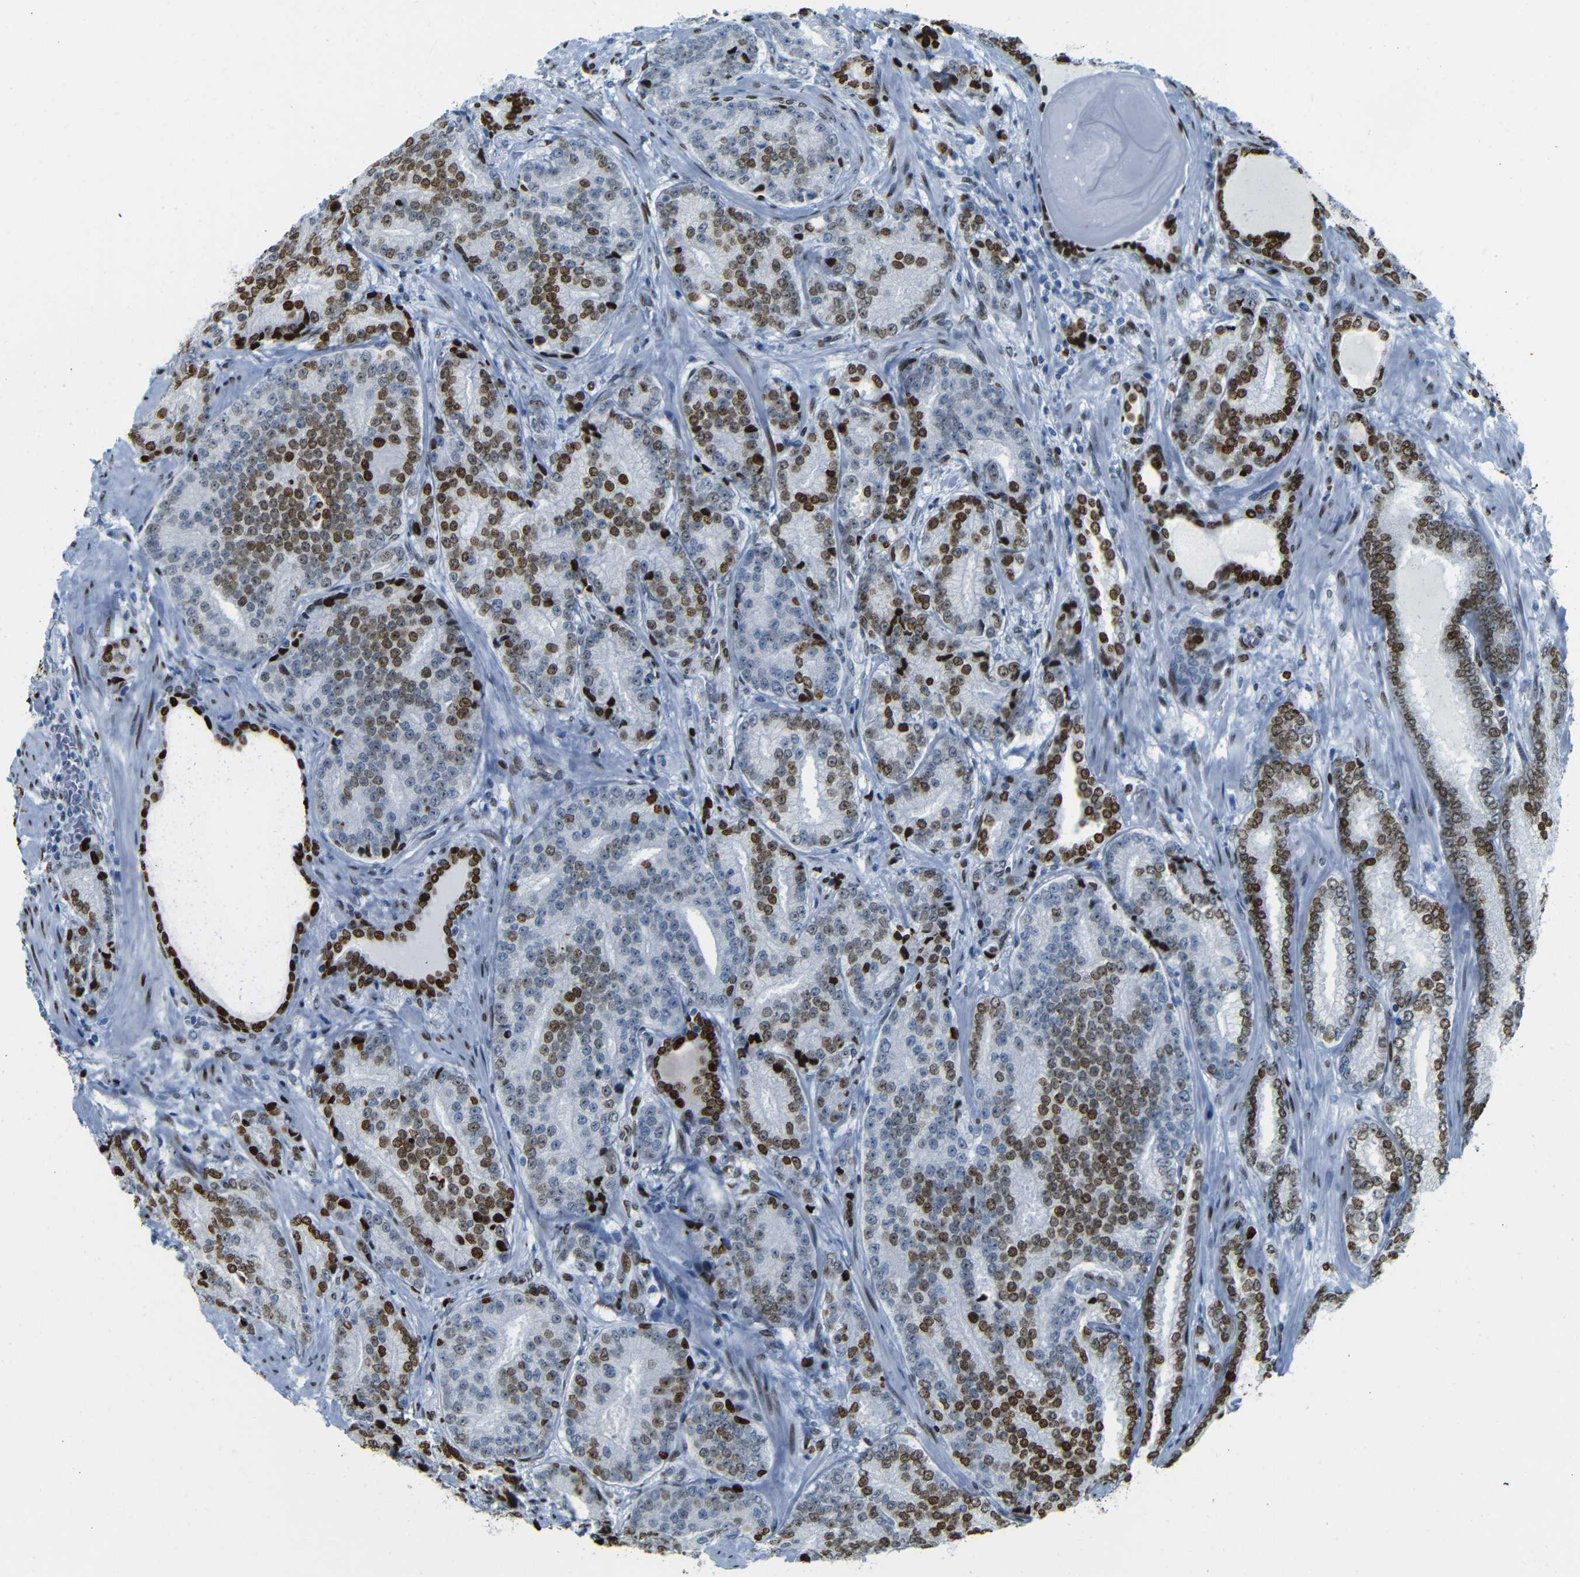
{"staining": {"intensity": "strong", "quantity": ">75%", "location": "nuclear"}, "tissue": "prostate cancer", "cell_type": "Tumor cells", "image_type": "cancer", "snomed": [{"axis": "morphology", "description": "Adenocarcinoma, High grade"}, {"axis": "topography", "description": "Prostate"}], "caption": "Prostate adenocarcinoma (high-grade) was stained to show a protein in brown. There is high levels of strong nuclear staining in about >75% of tumor cells.", "gene": "NPIPB15", "patient": {"sex": "male", "age": 61}}